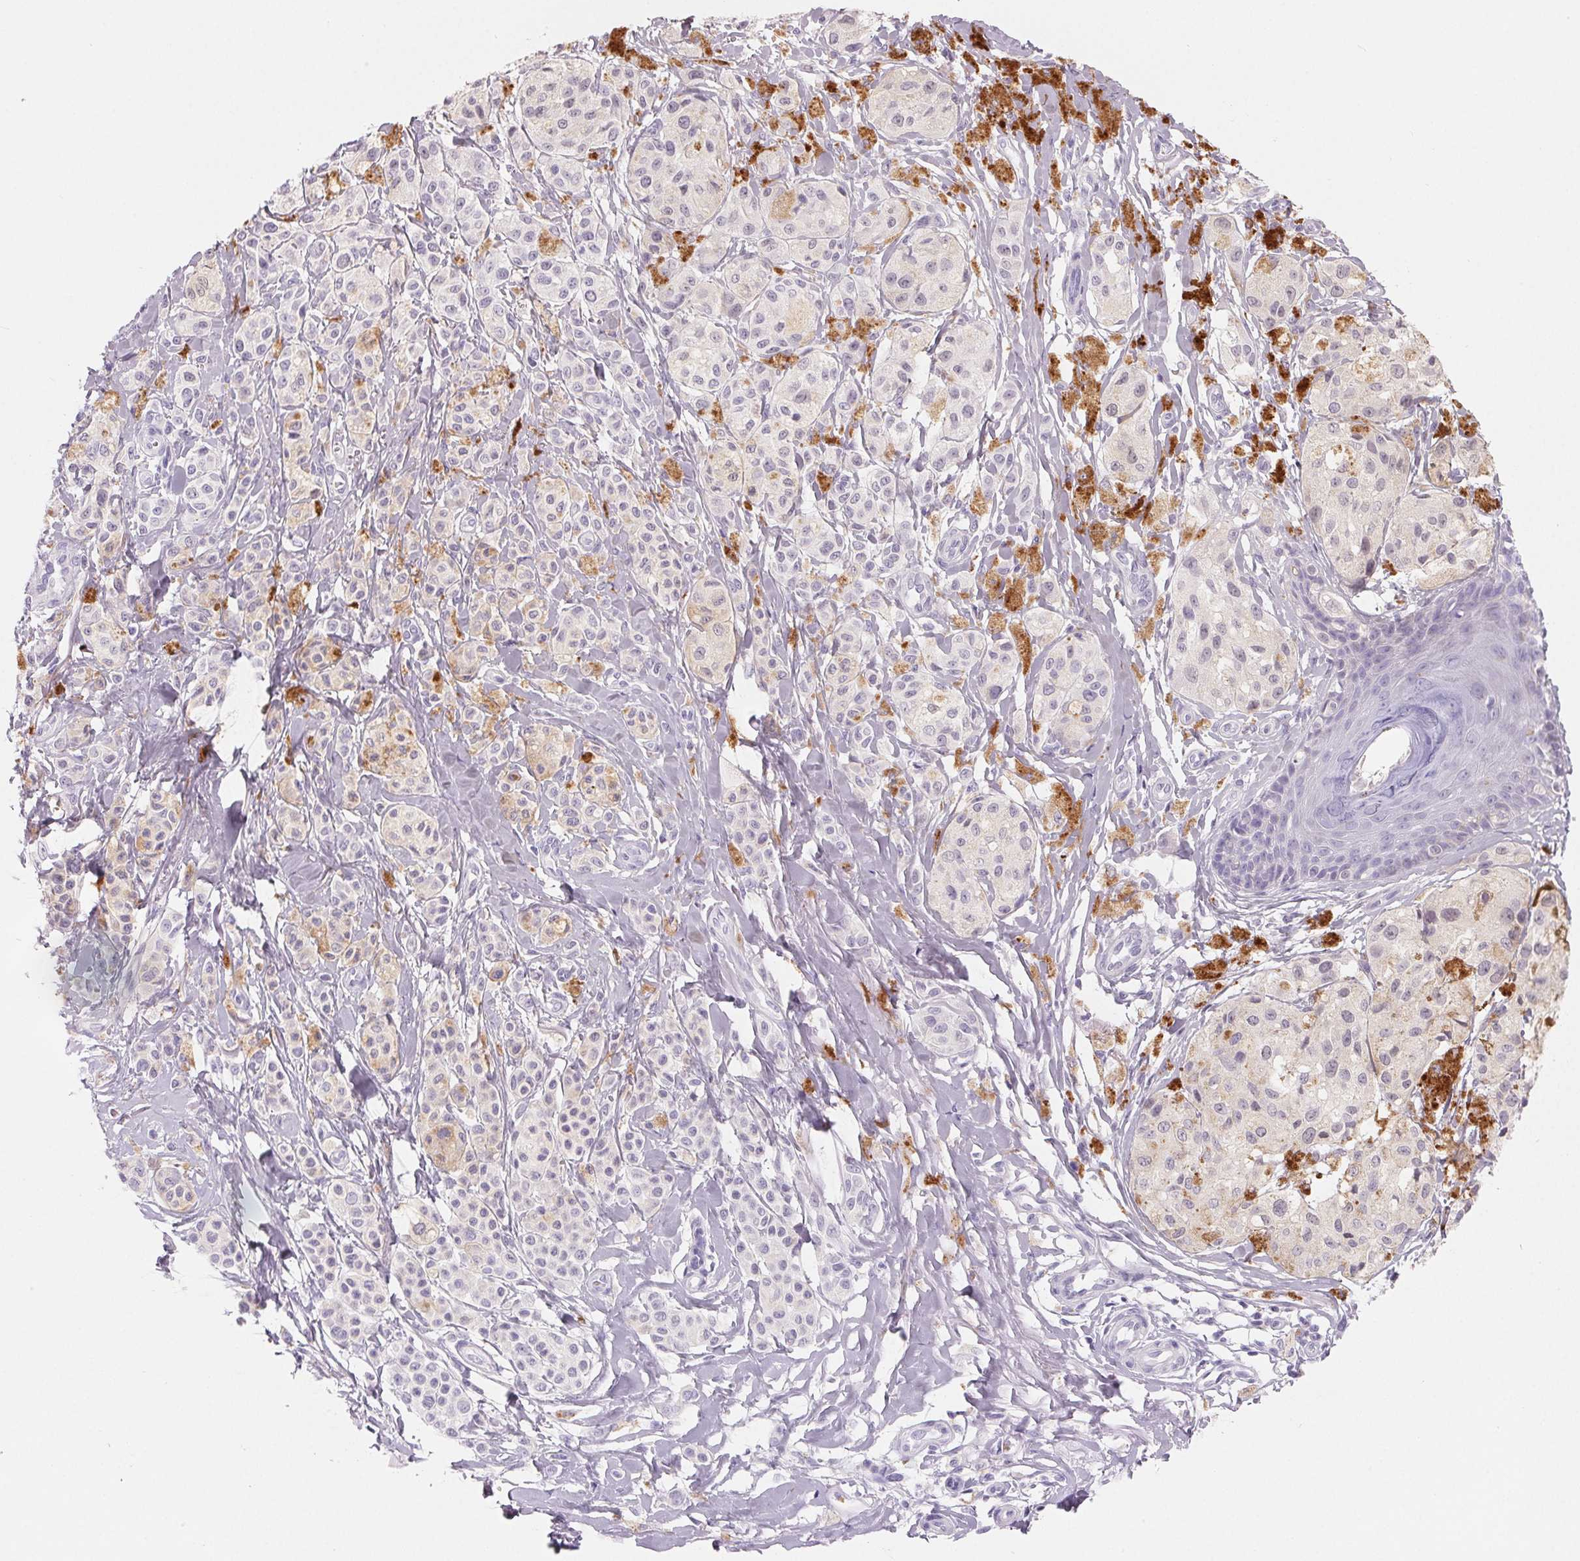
{"staining": {"intensity": "negative", "quantity": "none", "location": "none"}, "tissue": "melanoma", "cell_type": "Tumor cells", "image_type": "cancer", "snomed": [{"axis": "morphology", "description": "Malignant melanoma, NOS"}, {"axis": "topography", "description": "Skin"}], "caption": "Immunohistochemistry micrograph of neoplastic tissue: malignant melanoma stained with DAB (3,3'-diaminobenzidine) exhibits no significant protein expression in tumor cells. The staining was performed using DAB (3,3'-diaminobenzidine) to visualize the protein expression in brown, while the nuclei were stained in blue with hematoxylin (Magnification: 20x).", "gene": "SPACA5B", "patient": {"sex": "female", "age": 80}}